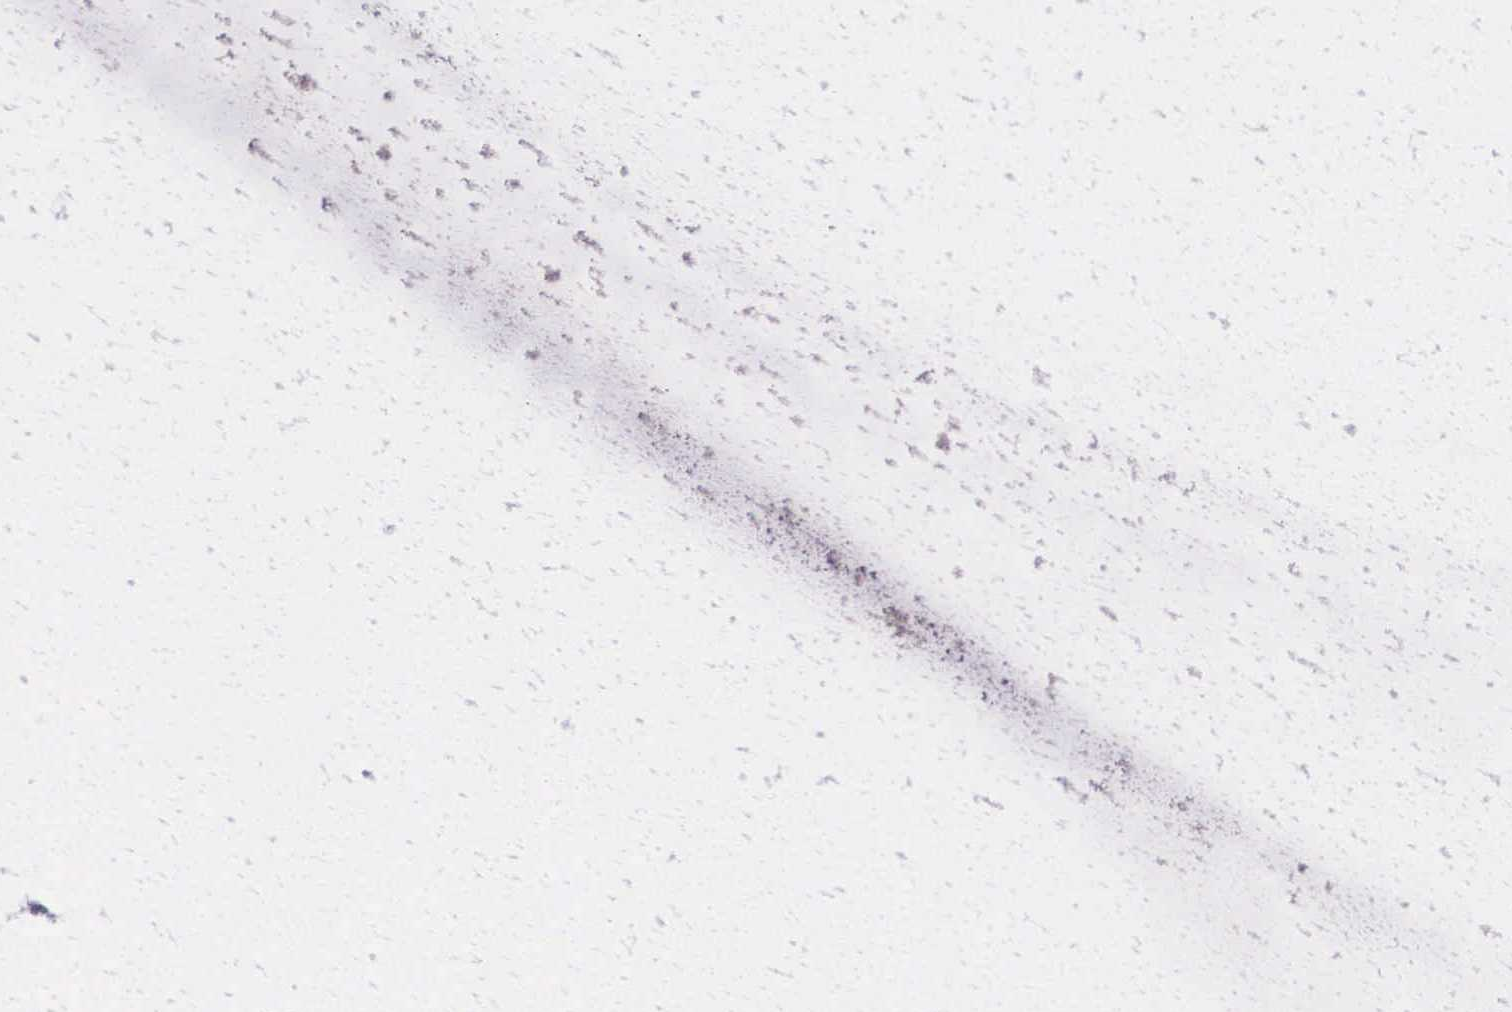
{"staining": {"intensity": "negative", "quantity": "none", "location": "none"}, "tissue": "ovarian cancer", "cell_type": "Tumor cells", "image_type": "cancer", "snomed": [{"axis": "morphology", "description": "Cystadenocarcinoma, mucinous, NOS"}, {"axis": "topography", "description": "Ovary"}], "caption": "DAB immunohistochemical staining of ovarian cancer shows no significant positivity in tumor cells.", "gene": "C22orf31", "patient": {"sex": "female", "age": 25}}